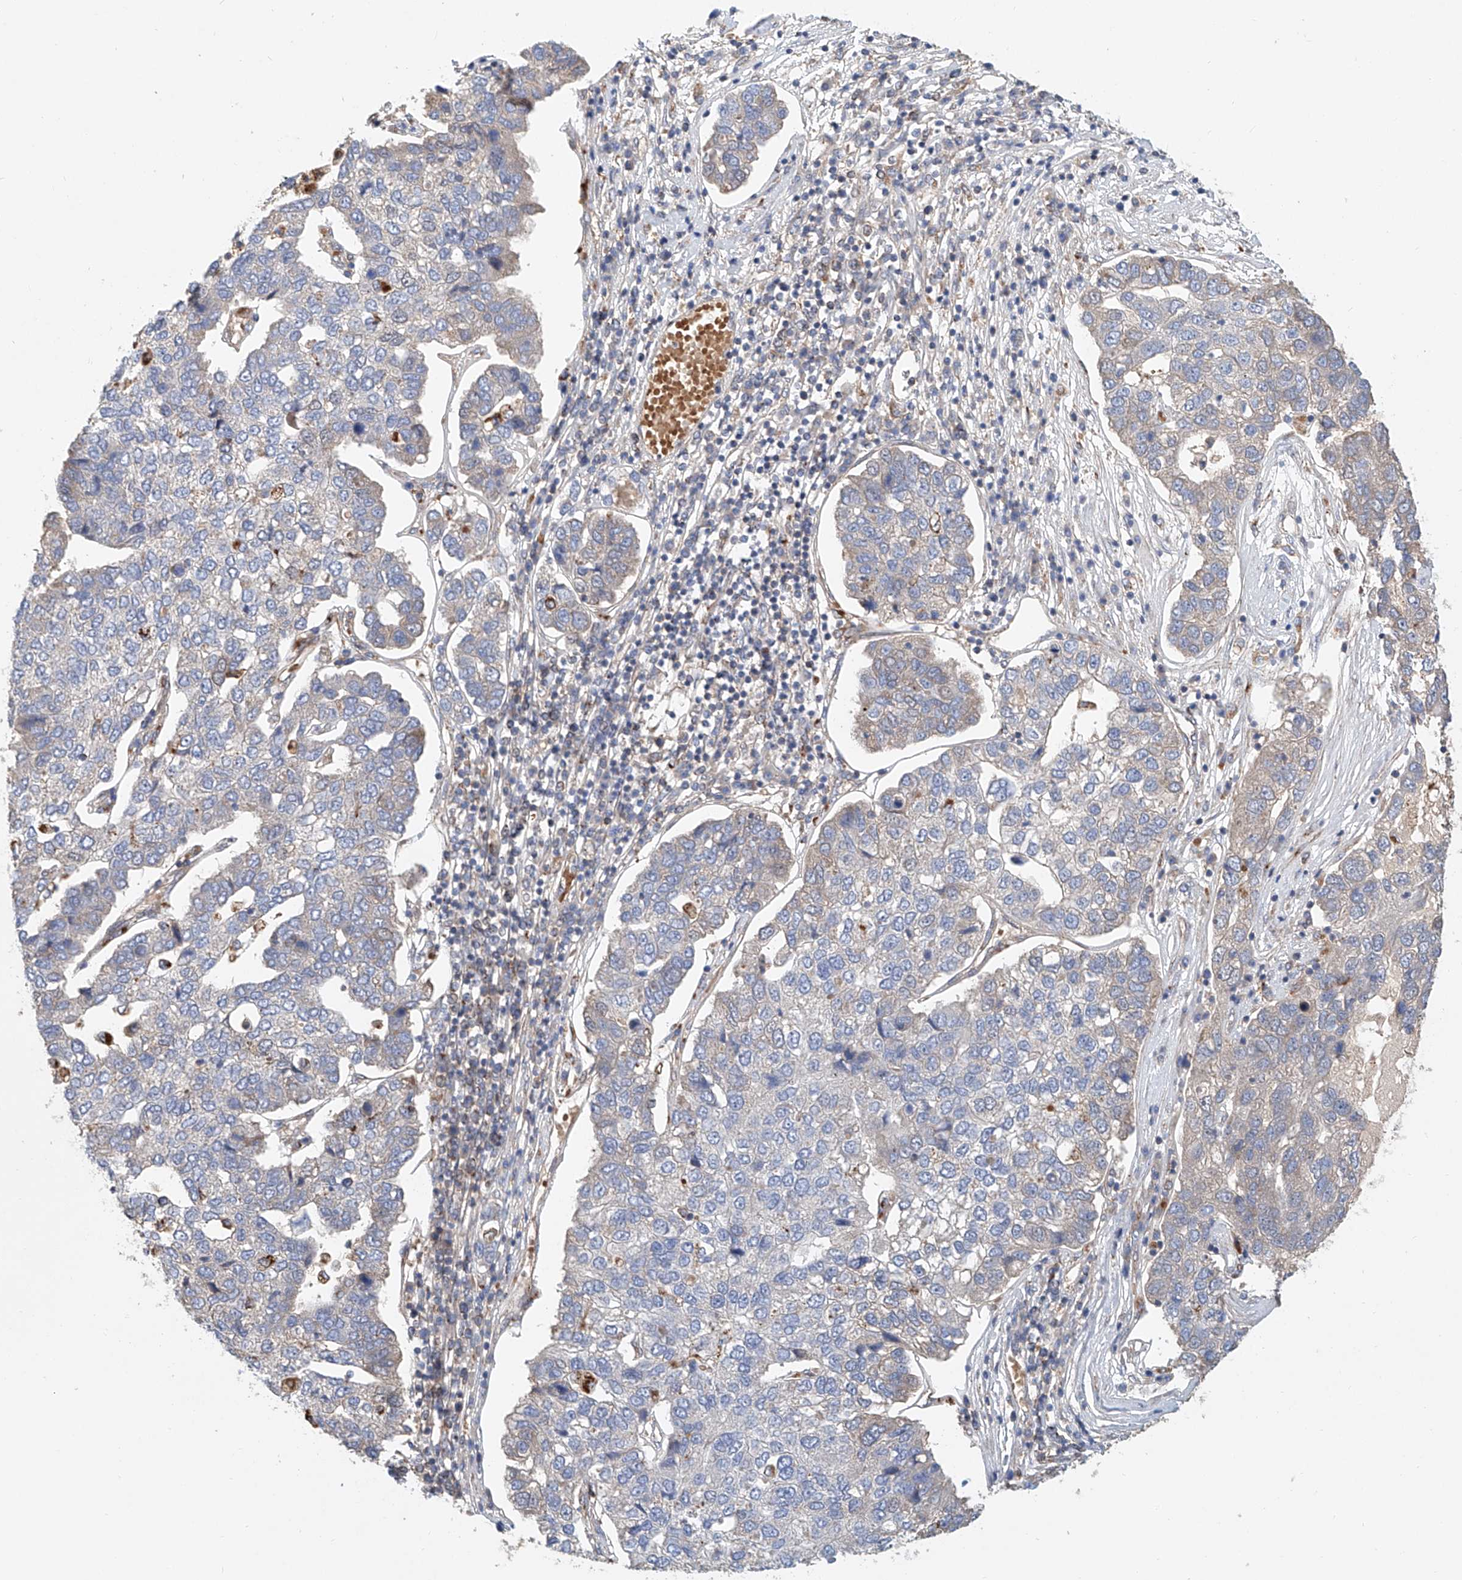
{"staining": {"intensity": "negative", "quantity": "none", "location": "none"}, "tissue": "pancreatic cancer", "cell_type": "Tumor cells", "image_type": "cancer", "snomed": [{"axis": "morphology", "description": "Adenocarcinoma, NOS"}, {"axis": "topography", "description": "Pancreas"}], "caption": "This is a photomicrograph of immunohistochemistry (IHC) staining of adenocarcinoma (pancreatic), which shows no staining in tumor cells.", "gene": "HGSNAT", "patient": {"sex": "female", "age": 61}}